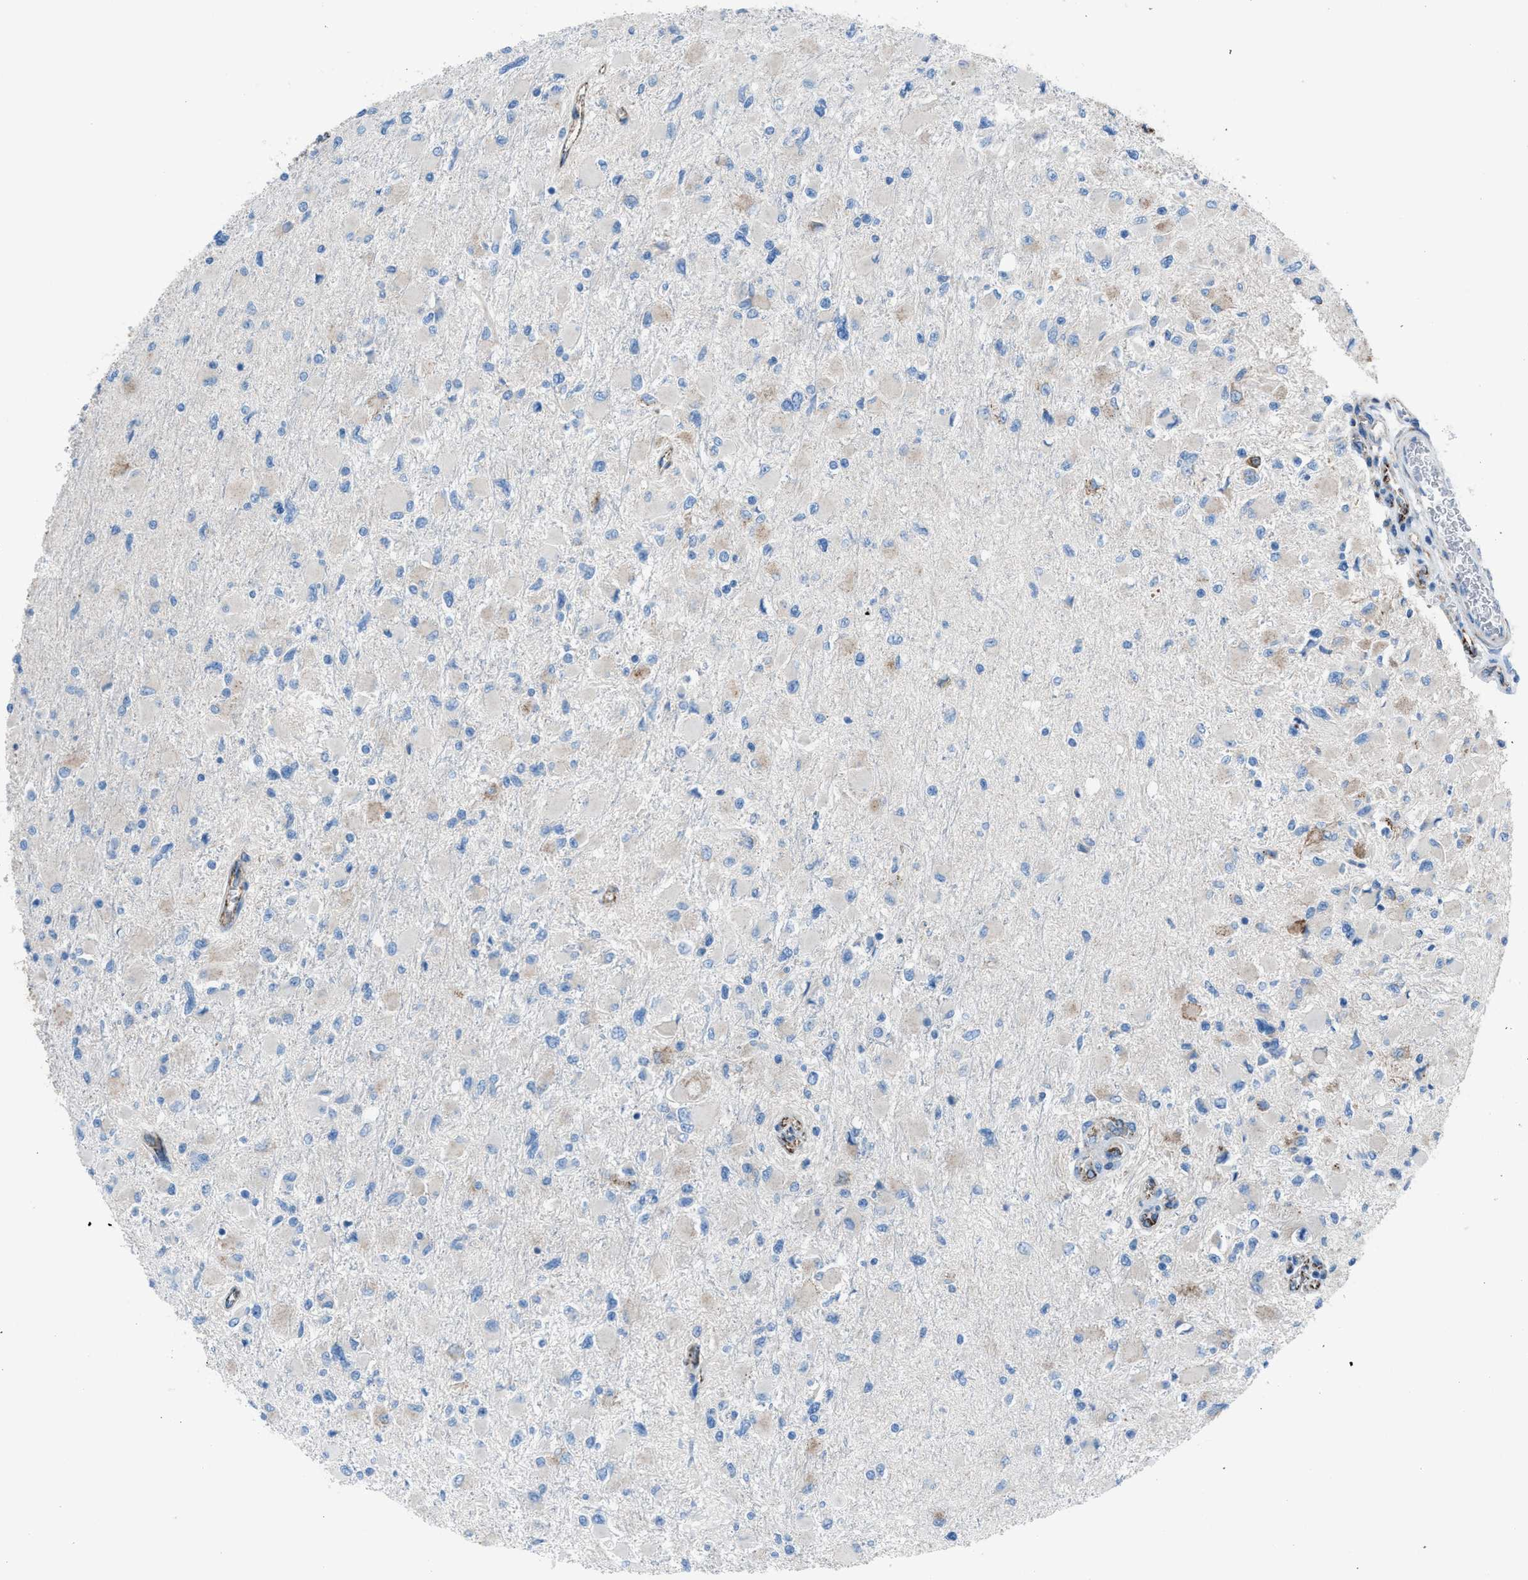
{"staining": {"intensity": "negative", "quantity": "none", "location": "none"}, "tissue": "glioma", "cell_type": "Tumor cells", "image_type": "cancer", "snomed": [{"axis": "morphology", "description": "Glioma, malignant, High grade"}, {"axis": "topography", "description": "Cerebral cortex"}], "caption": "The histopathology image demonstrates no significant positivity in tumor cells of malignant glioma (high-grade).", "gene": "CD1B", "patient": {"sex": "female", "age": 36}}